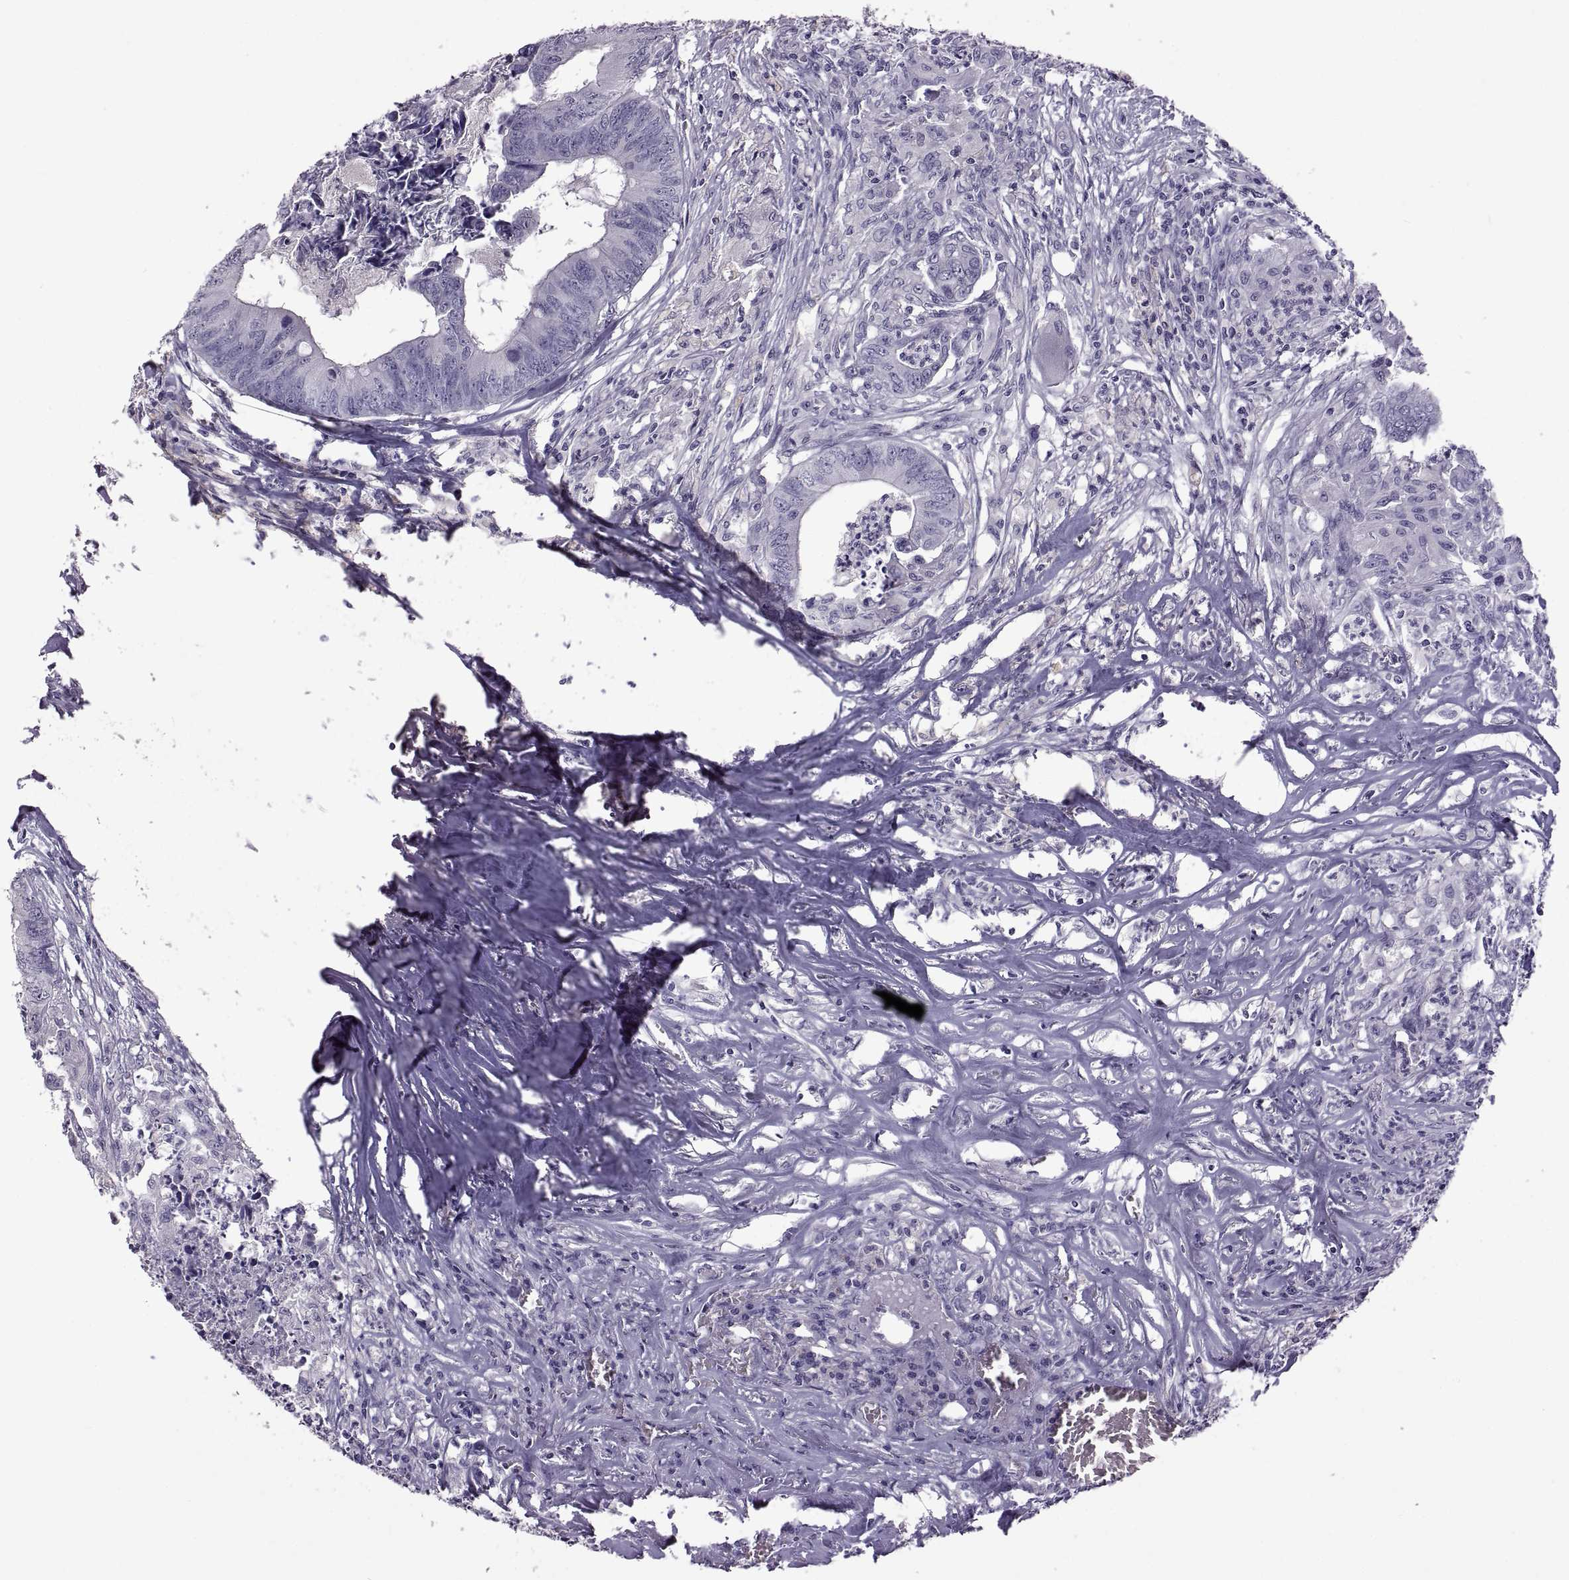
{"staining": {"intensity": "negative", "quantity": "none", "location": "none"}, "tissue": "colorectal cancer", "cell_type": "Tumor cells", "image_type": "cancer", "snomed": [{"axis": "morphology", "description": "Adenocarcinoma, NOS"}, {"axis": "topography", "description": "Colon"}], "caption": "IHC histopathology image of human colorectal cancer (adenocarcinoma) stained for a protein (brown), which displays no positivity in tumor cells.", "gene": "RDM1", "patient": {"sex": "male", "age": 84}}